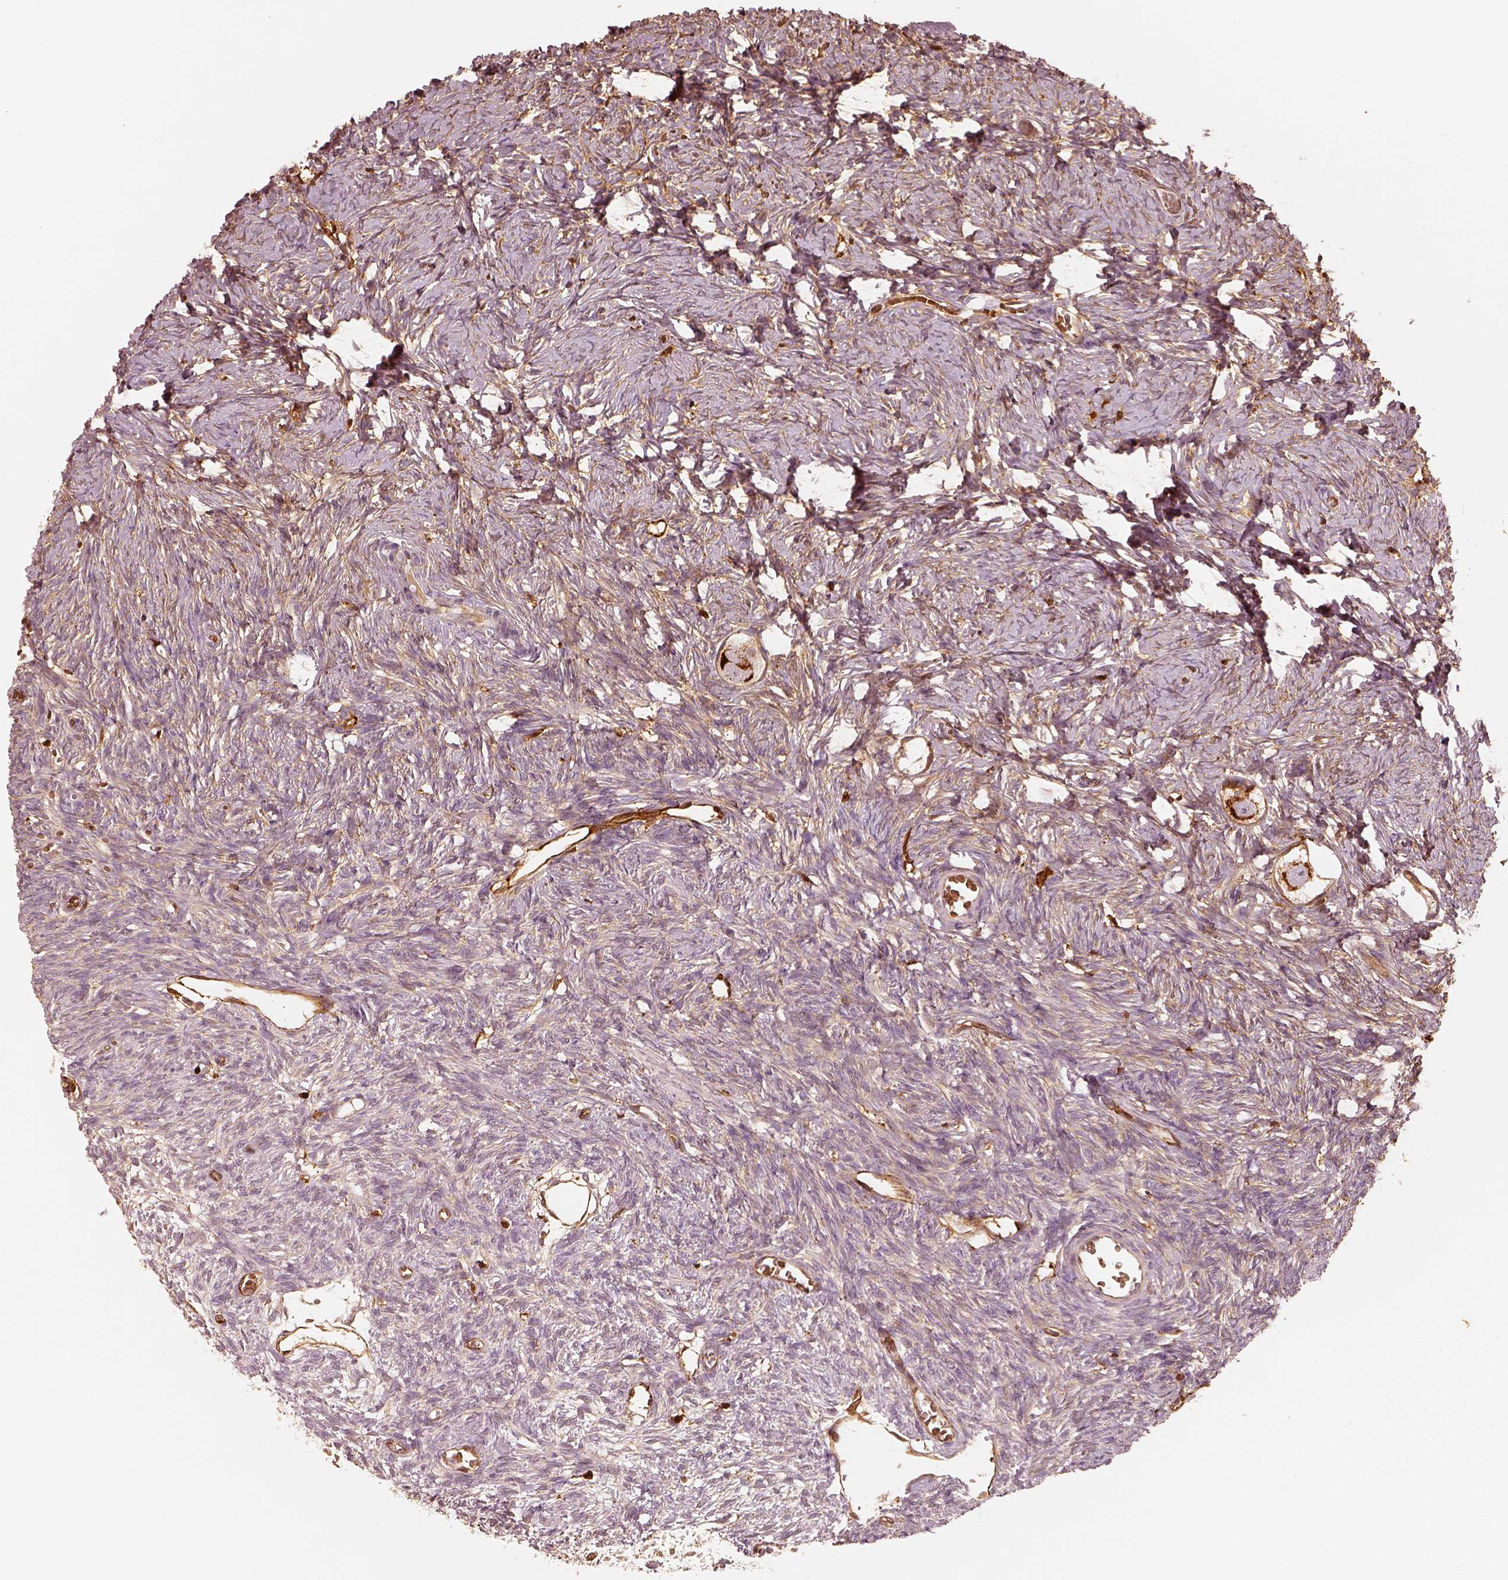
{"staining": {"intensity": "strong", "quantity": ">75%", "location": "cytoplasmic/membranous"}, "tissue": "ovary", "cell_type": "Follicle cells", "image_type": "normal", "snomed": [{"axis": "morphology", "description": "Normal tissue, NOS"}, {"axis": "topography", "description": "Ovary"}], "caption": "About >75% of follicle cells in normal human ovary exhibit strong cytoplasmic/membranous protein expression as visualized by brown immunohistochemical staining.", "gene": "FSCN1", "patient": {"sex": "female", "age": 27}}